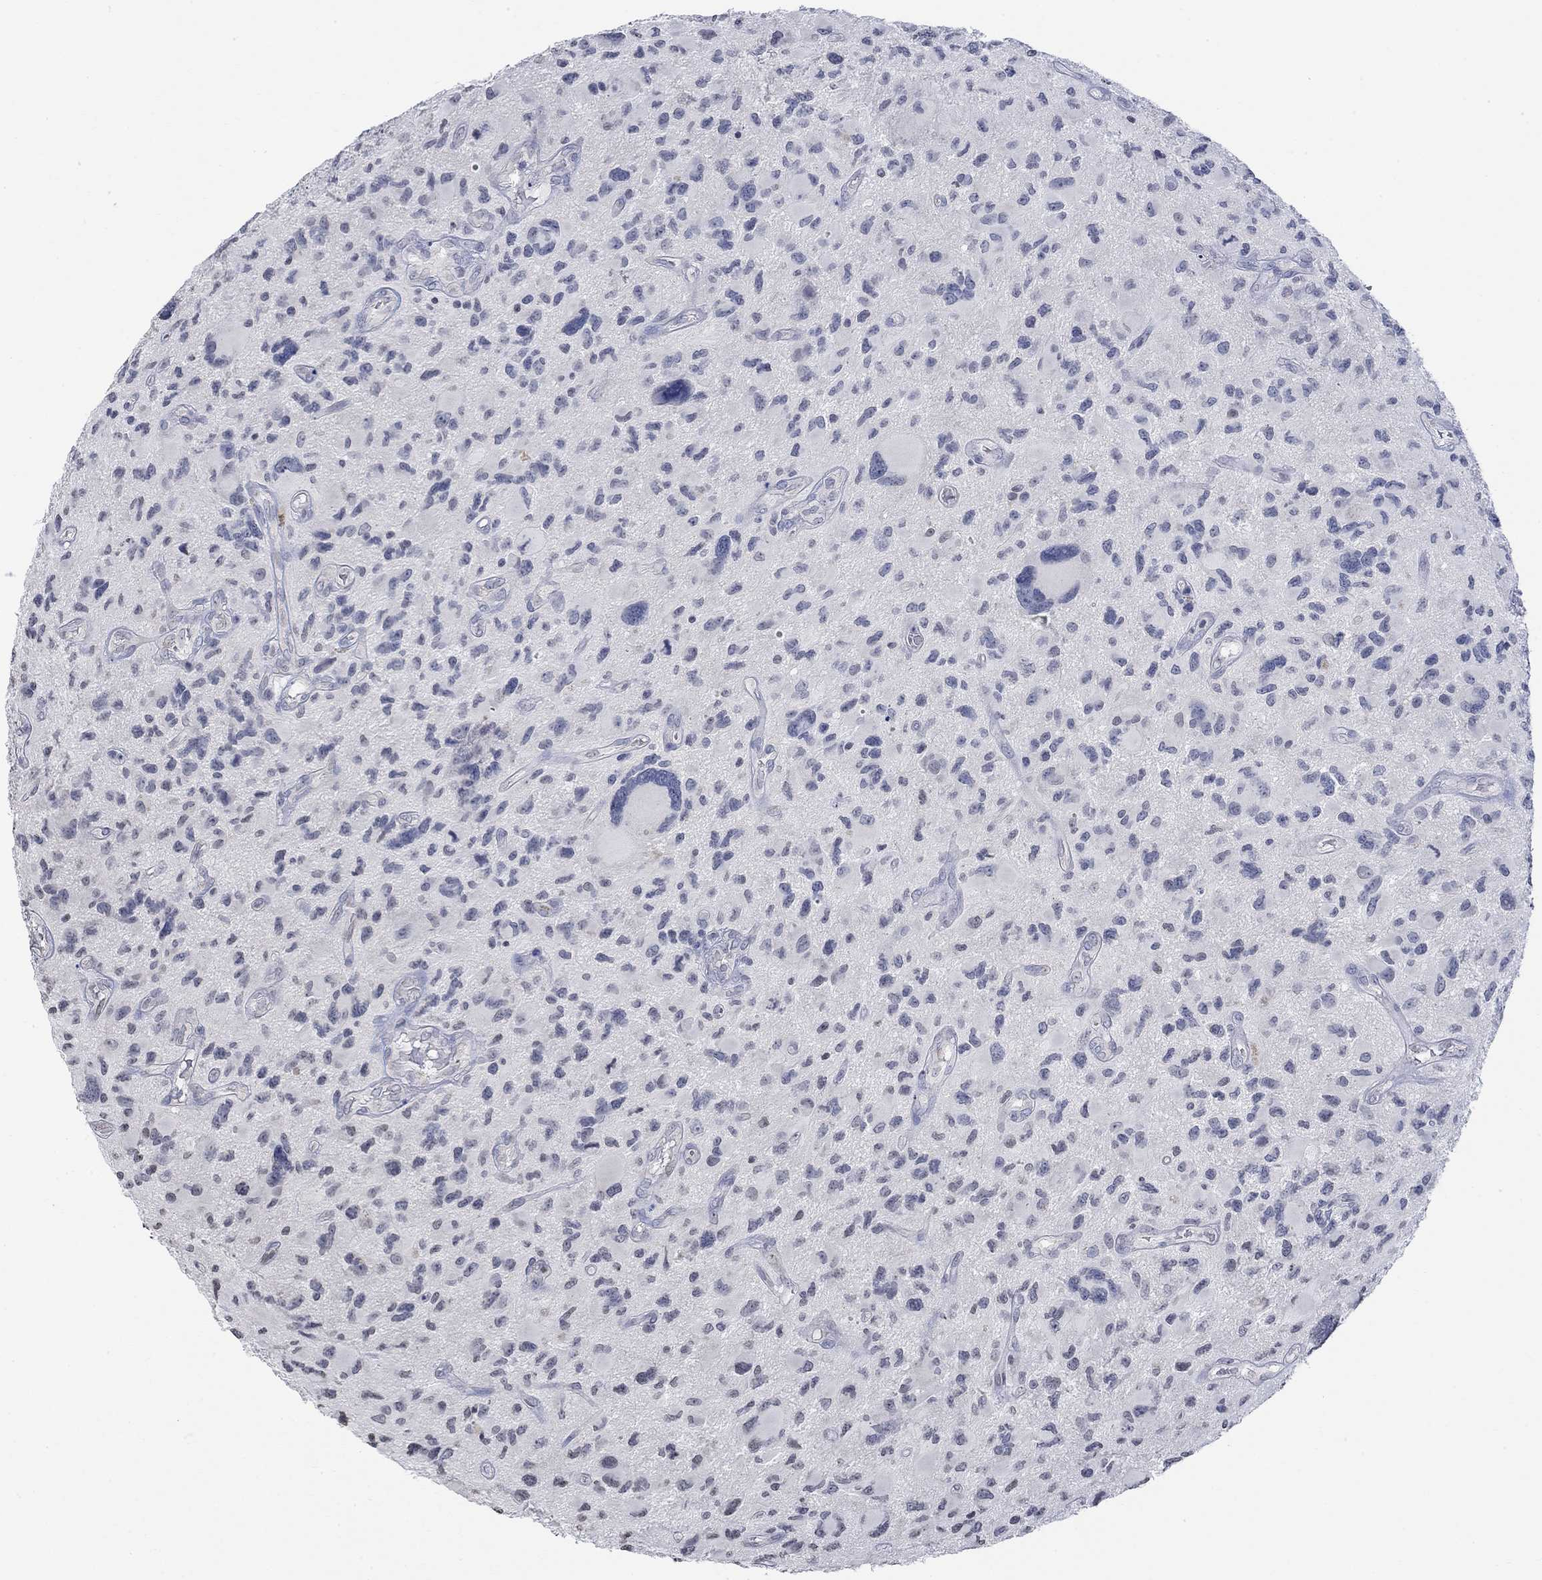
{"staining": {"intensity": "negative", "quantity": "none", "location": "none"}, "tissue": "glioma", "cell_type": "Tumor cells", "image_type": "cancer", "snomed": [{"axis": "morphology", "description": "Glioma, malignant, NOS"}, {"axis": "morphology", "description": "Glioma, malignant, High grade"}, {"axis": "topography", "description": "Brain"}], "caption": "Immunohistochemistry photomicrograph of neoplastic tissue: human glioma stained with DAB displays no significant protein expression in tumor cells. (DAB immunohistochemistry (IHC), high magnification).", "gene": "TMEM255A", "patient": {"sex": "female", "age": 71}}